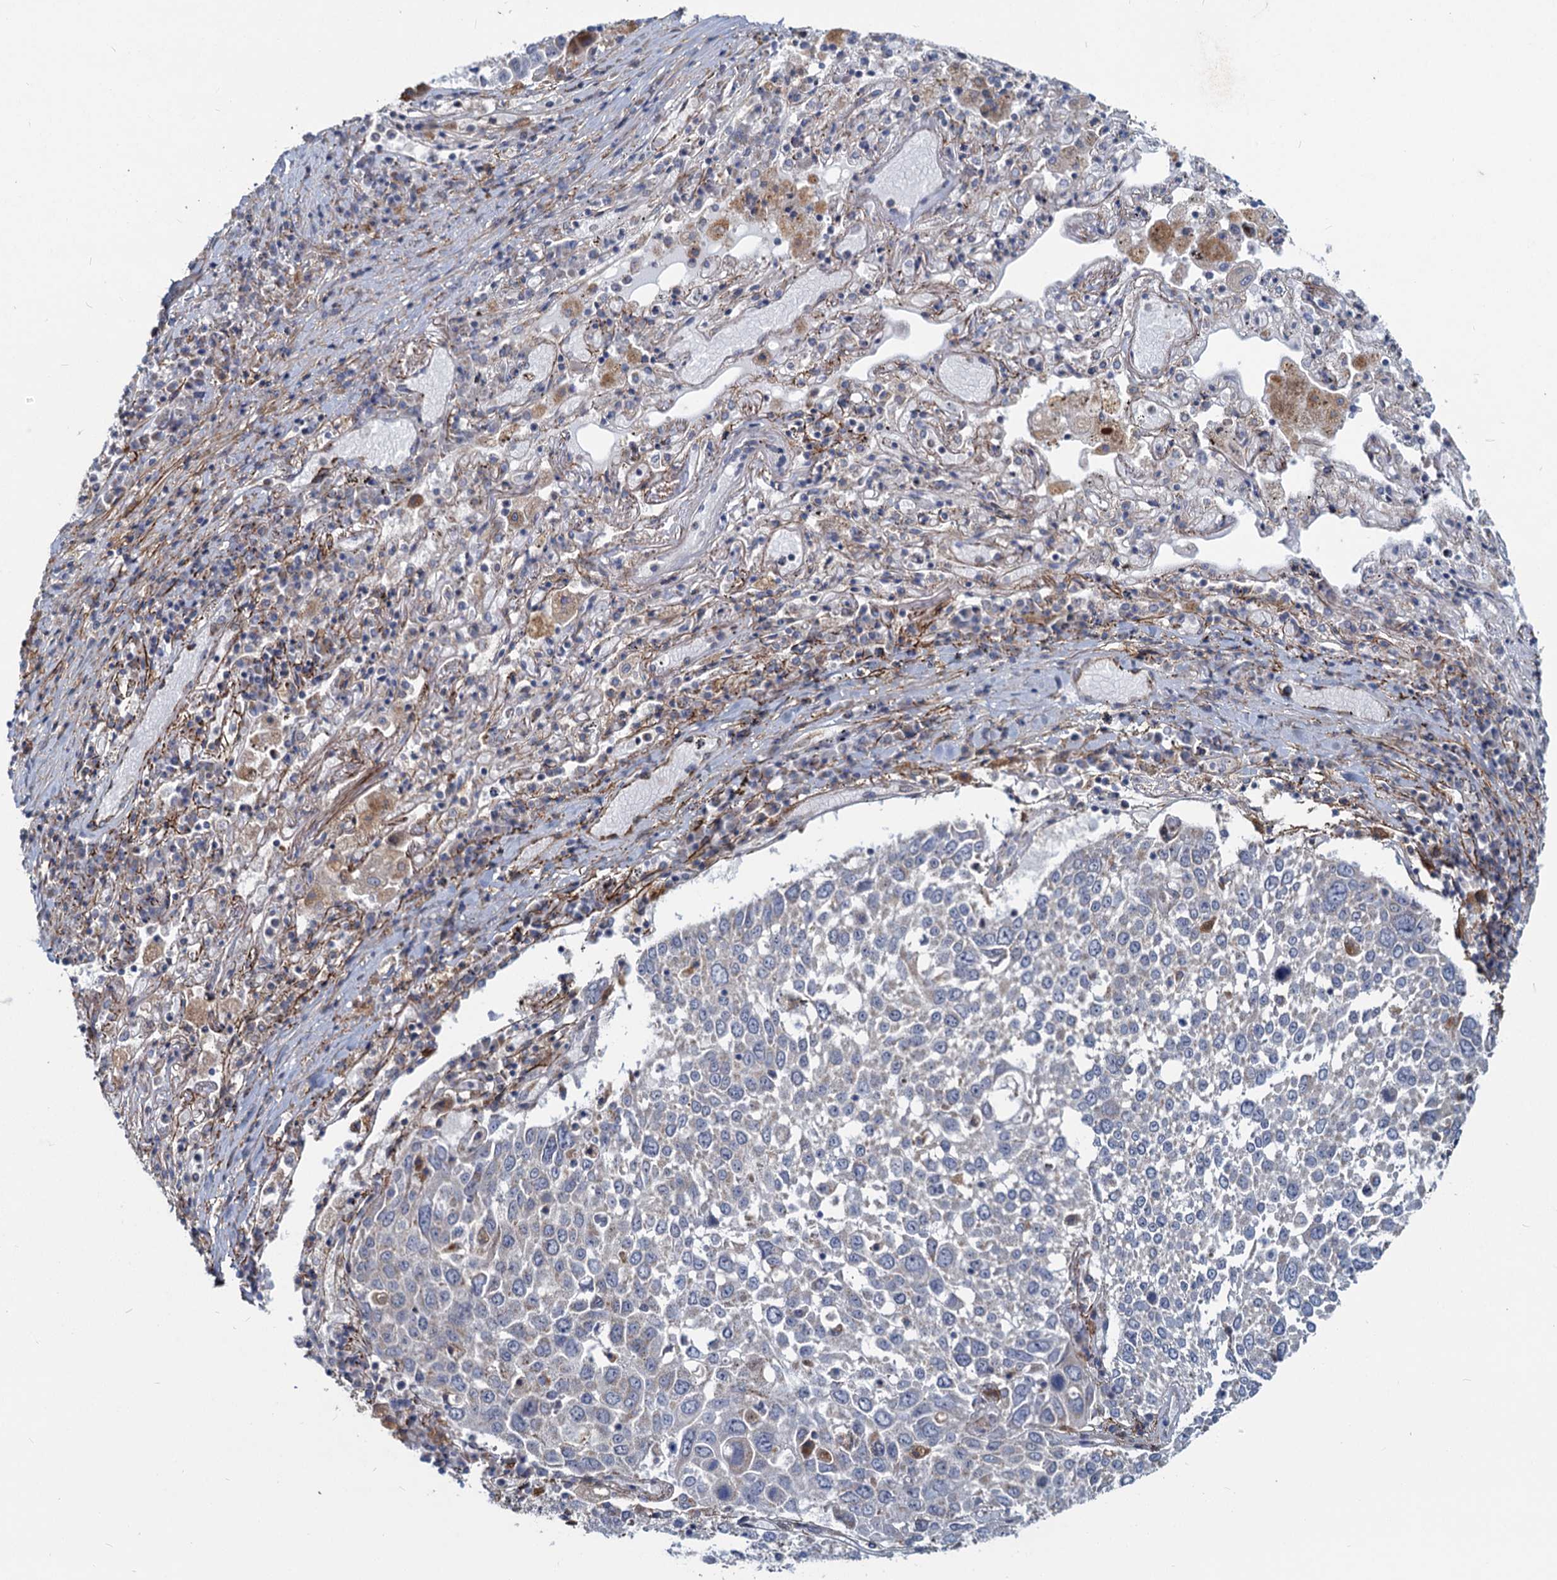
{"staining": {"intensity": "negative", "quantity": "none", "location": "none"}, "tissue": "lung cancer", "cell_type": "Tumor cells", "image_type": "cancer", "snomed": [{"axis": "morphology", "description": "Squamous cell carcinoma, NOS"}, {"axis": "topography", "description": "Lung"}], "caption": "Tumor cells show no significant positivity in squamous cell carcinoma (lung).", "gene": "ADCY2", "patient": {"sex": "male", "age": 65}}